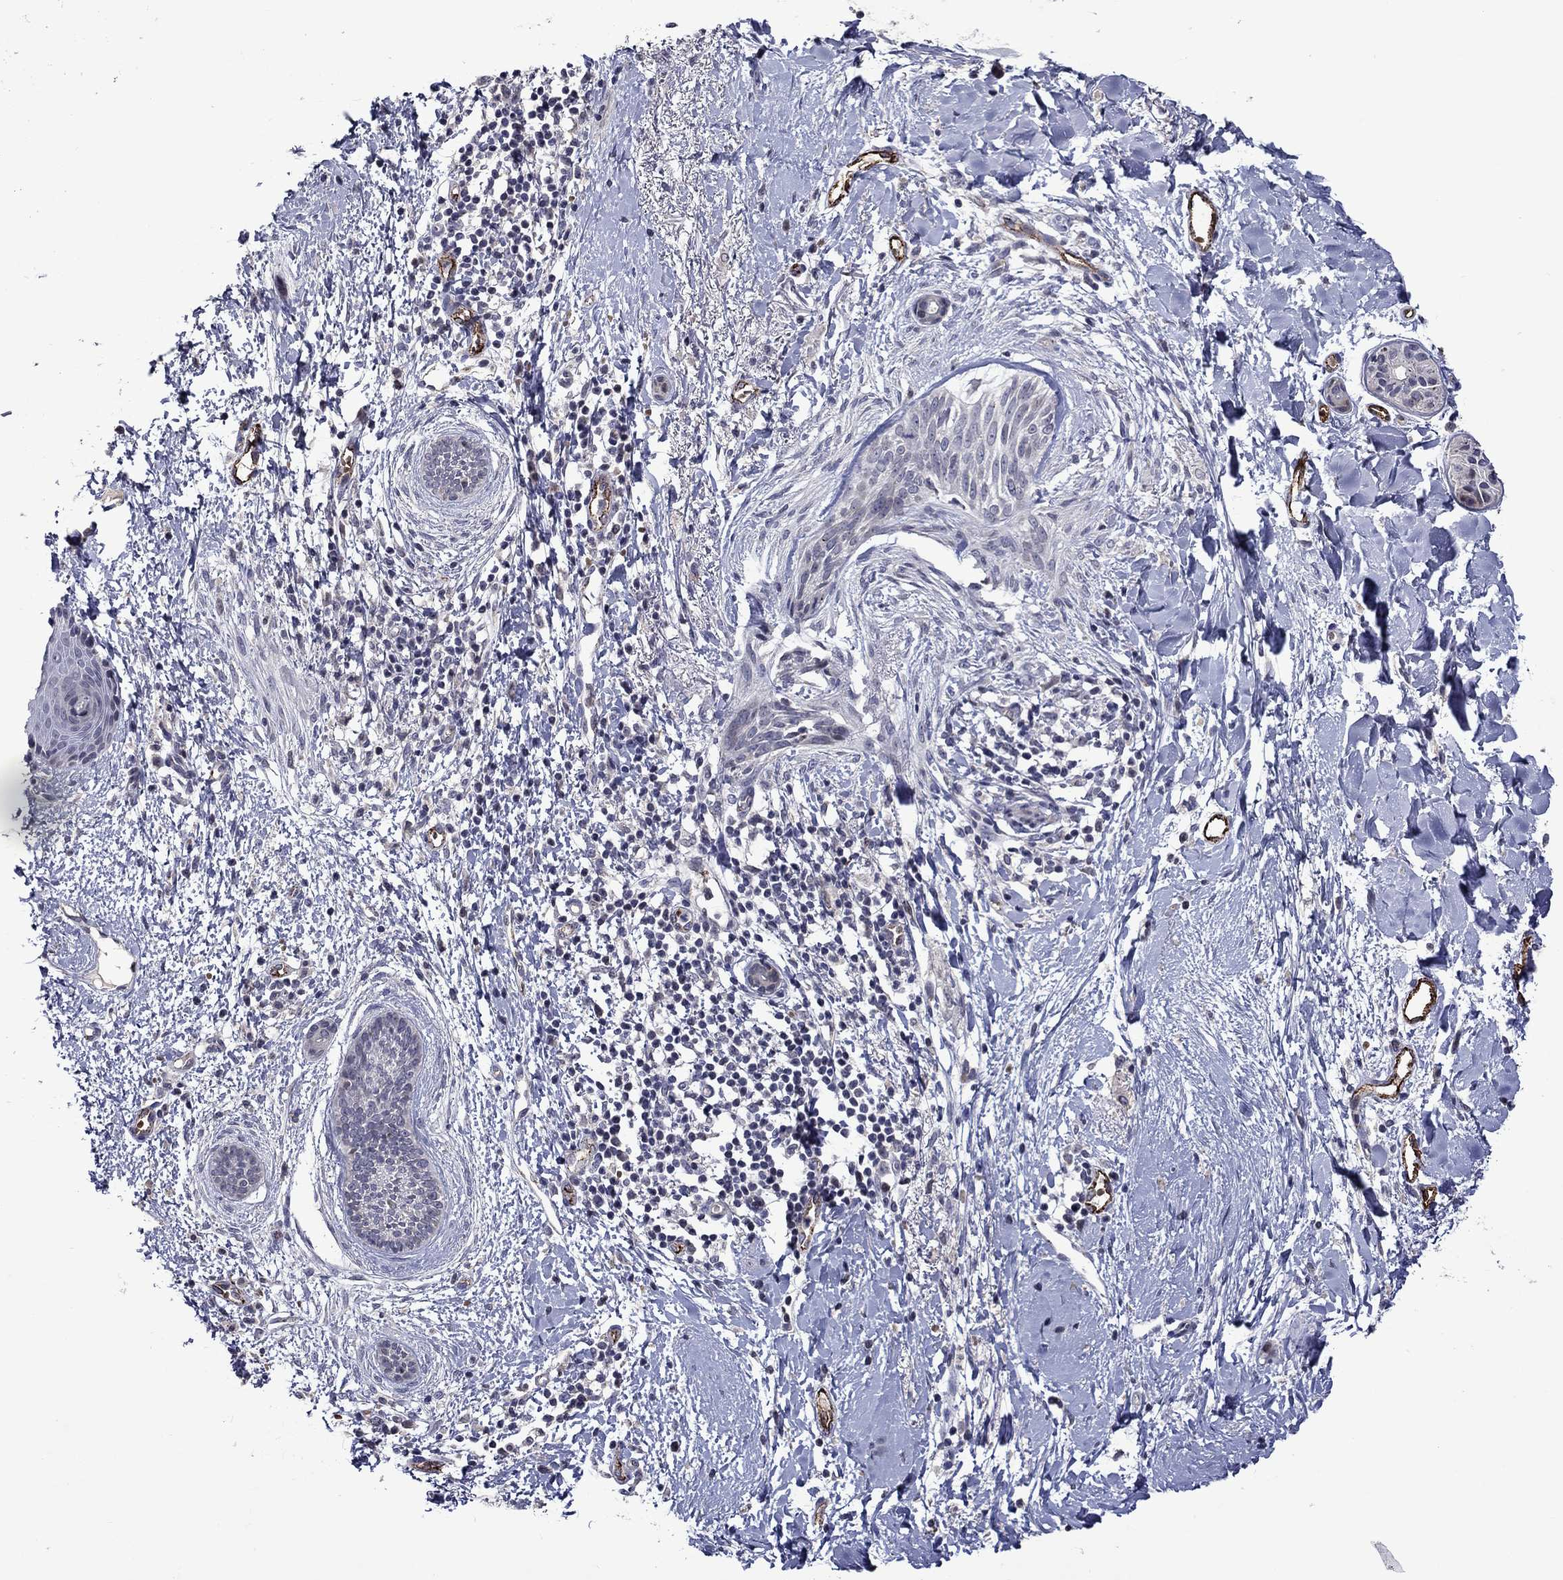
{"staining": {"intensity": "negative", "quantity": "none", "location": "none"}, "tissue": "skin cancer", "cell_type": "Tumor cells", "image_type": "cancer", "snomed": [{"axis": "morphology", "description": "Basal cell carcinoma"}, {"axis": "topography", "description": "Skin"}], "caption": "This is an IHC histopathology image of human skin basal cell carcinoma. There is no staining in tumor cells.", "gene": "SLITRK1", "patient": {"sex": "female", "age": 65}}